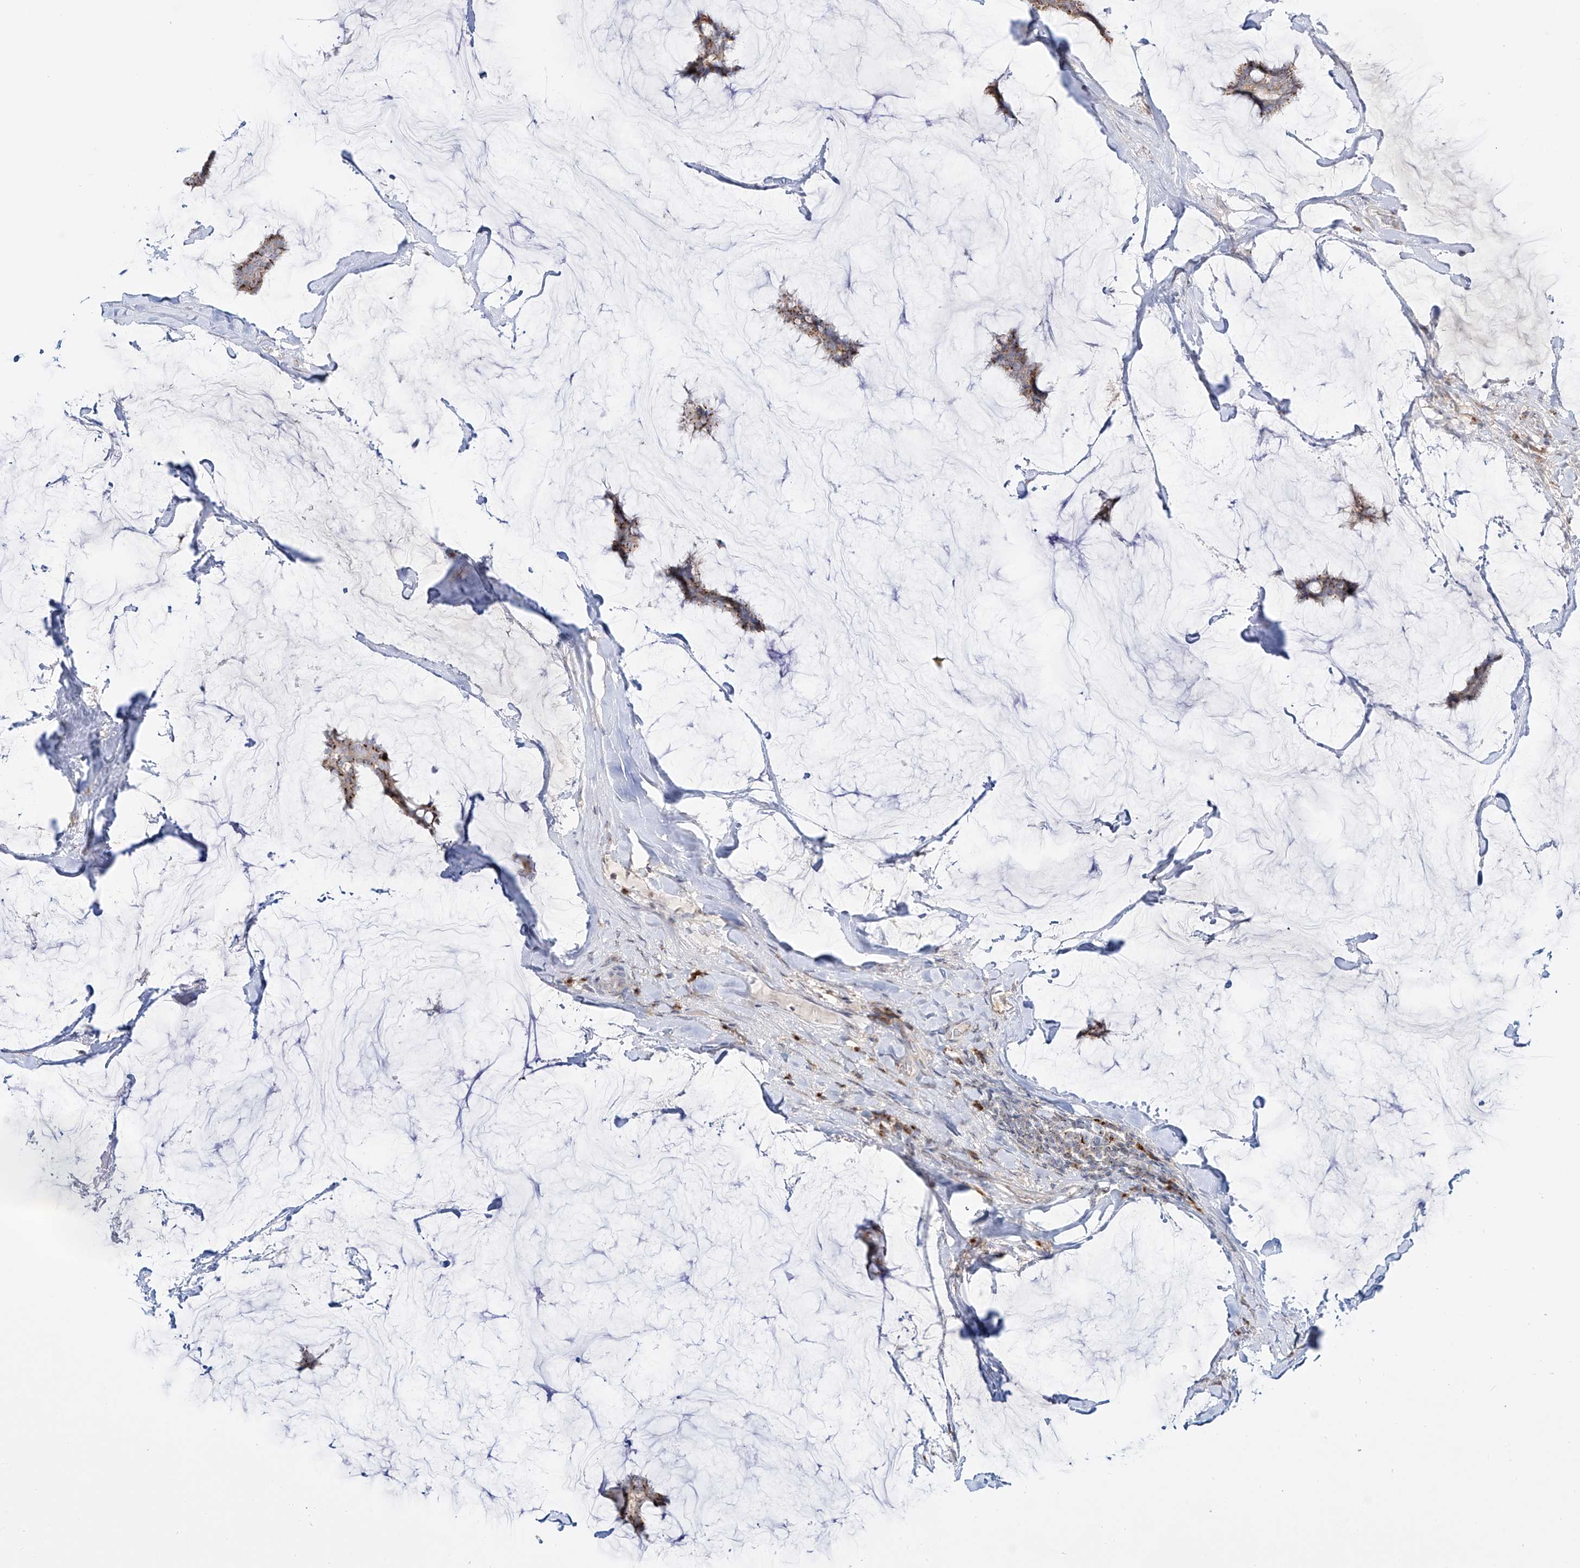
{"staining": {"intensity": "moderate", "quantity": ">75%", "location": "cytoplasmic/membranous"}, "tissue": "breast cancer", "cell_type": "Tumor cells", "image_type": "cancer", "snomed": [{"axis": "morphology", "description": "Duct carcinoma"}, {"axis": "topography", "description": "Breast"}], "caption": "Breast infiltrating ductal carcinoma stained with a brown dye reveals moderate cytoplasmic/membranous positive staining in about >75% of tumor cells.", "gene": "BSDC1", "patient": {"sex": "female", "age": 93}}